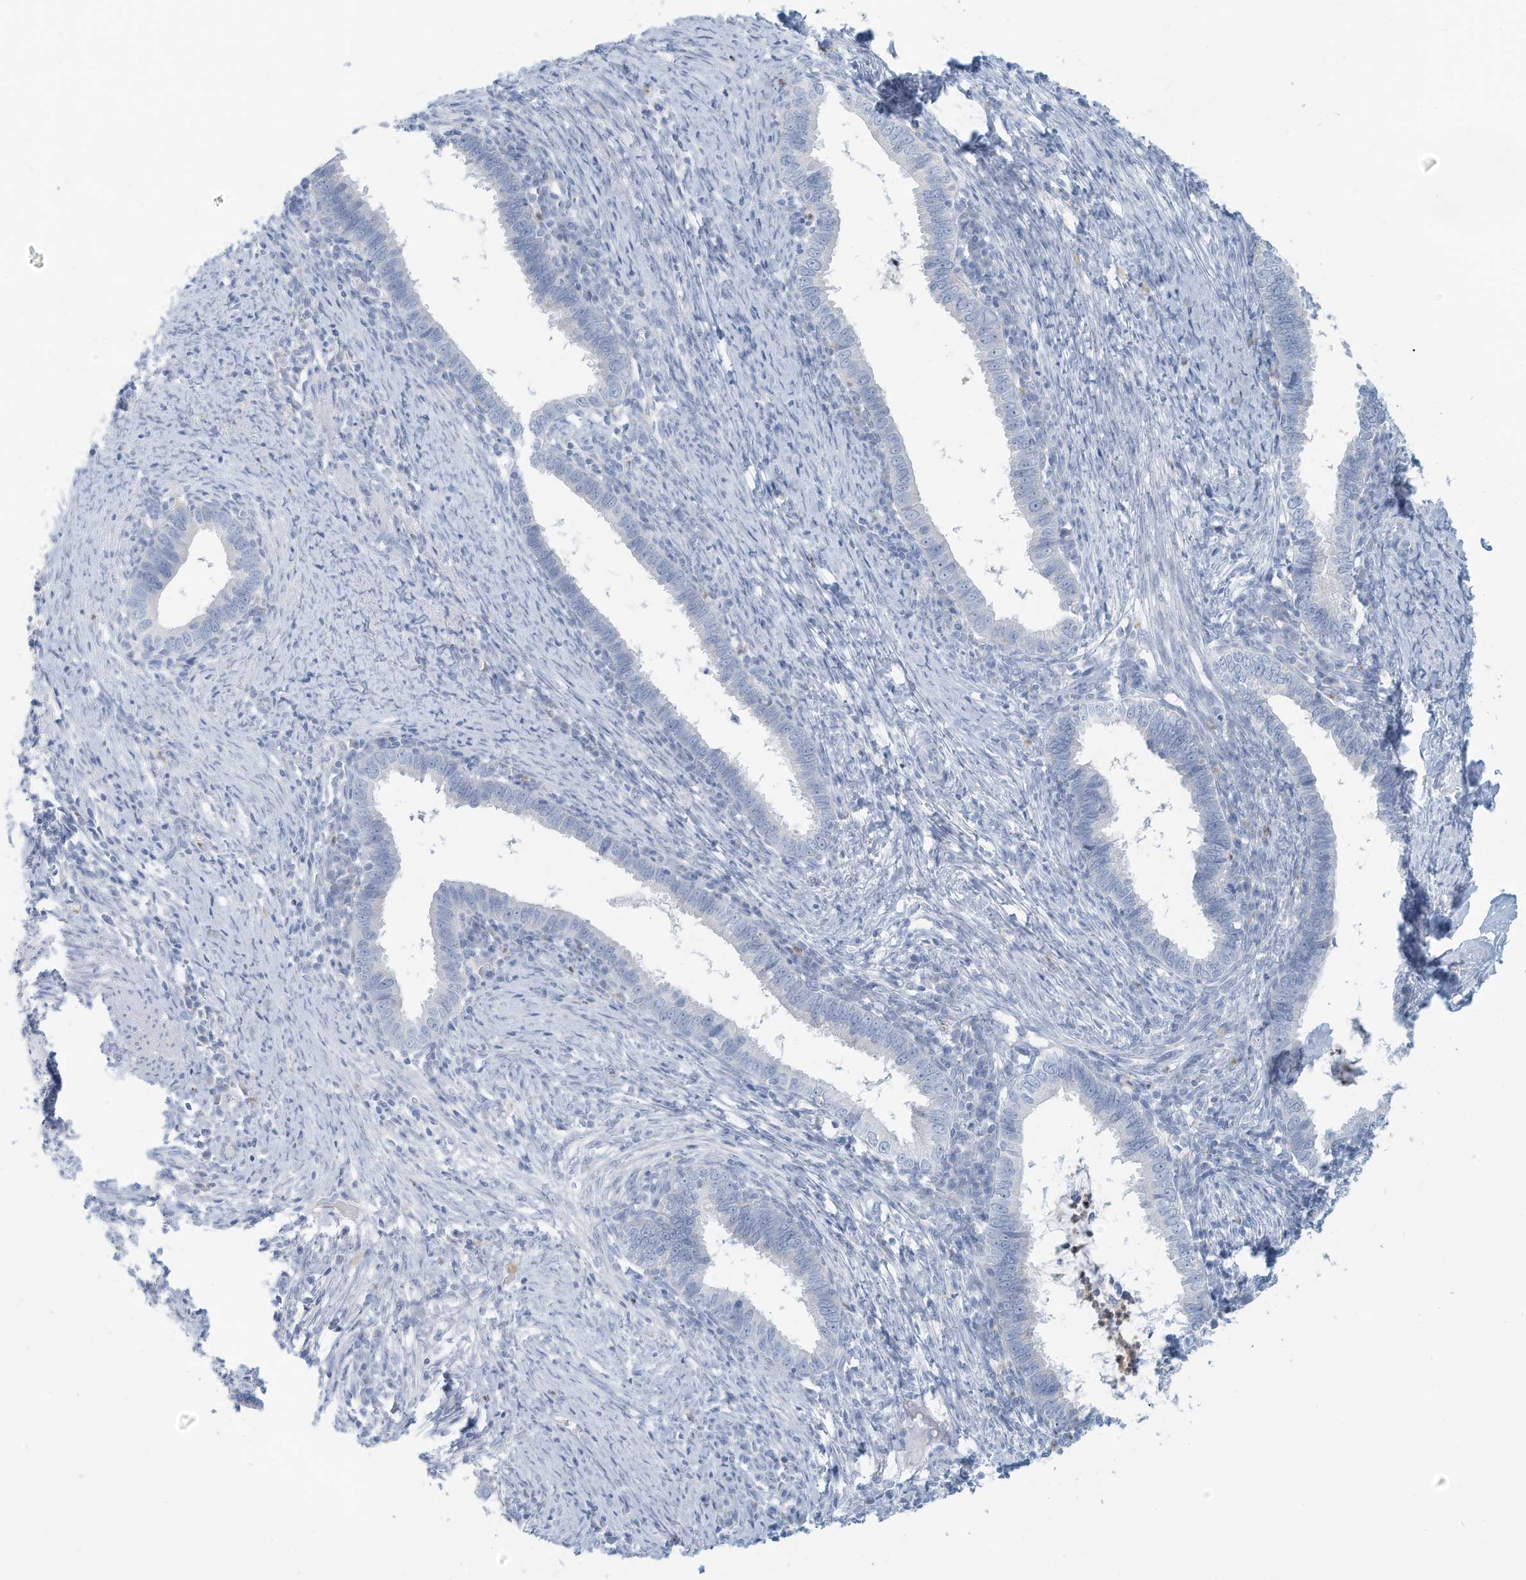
{"staining": {"intensity": "negative", "quantity": "none", "location": "none"}, "tissue": "cervical cancer", "cell_type": "Tumor cells", "image_type": "cancer", "snomed": [{"axis": "morphology", "description": "Adenocarcinoma, NOS"}, {"axis": "topography", "description": "Cervix"}], "caption": "Cervical cancer stained for a protein using immunohistochemistry displays no staining tumor cells.", "gene": "ERI2", "patient": {"sex": "female", "age": 36}}